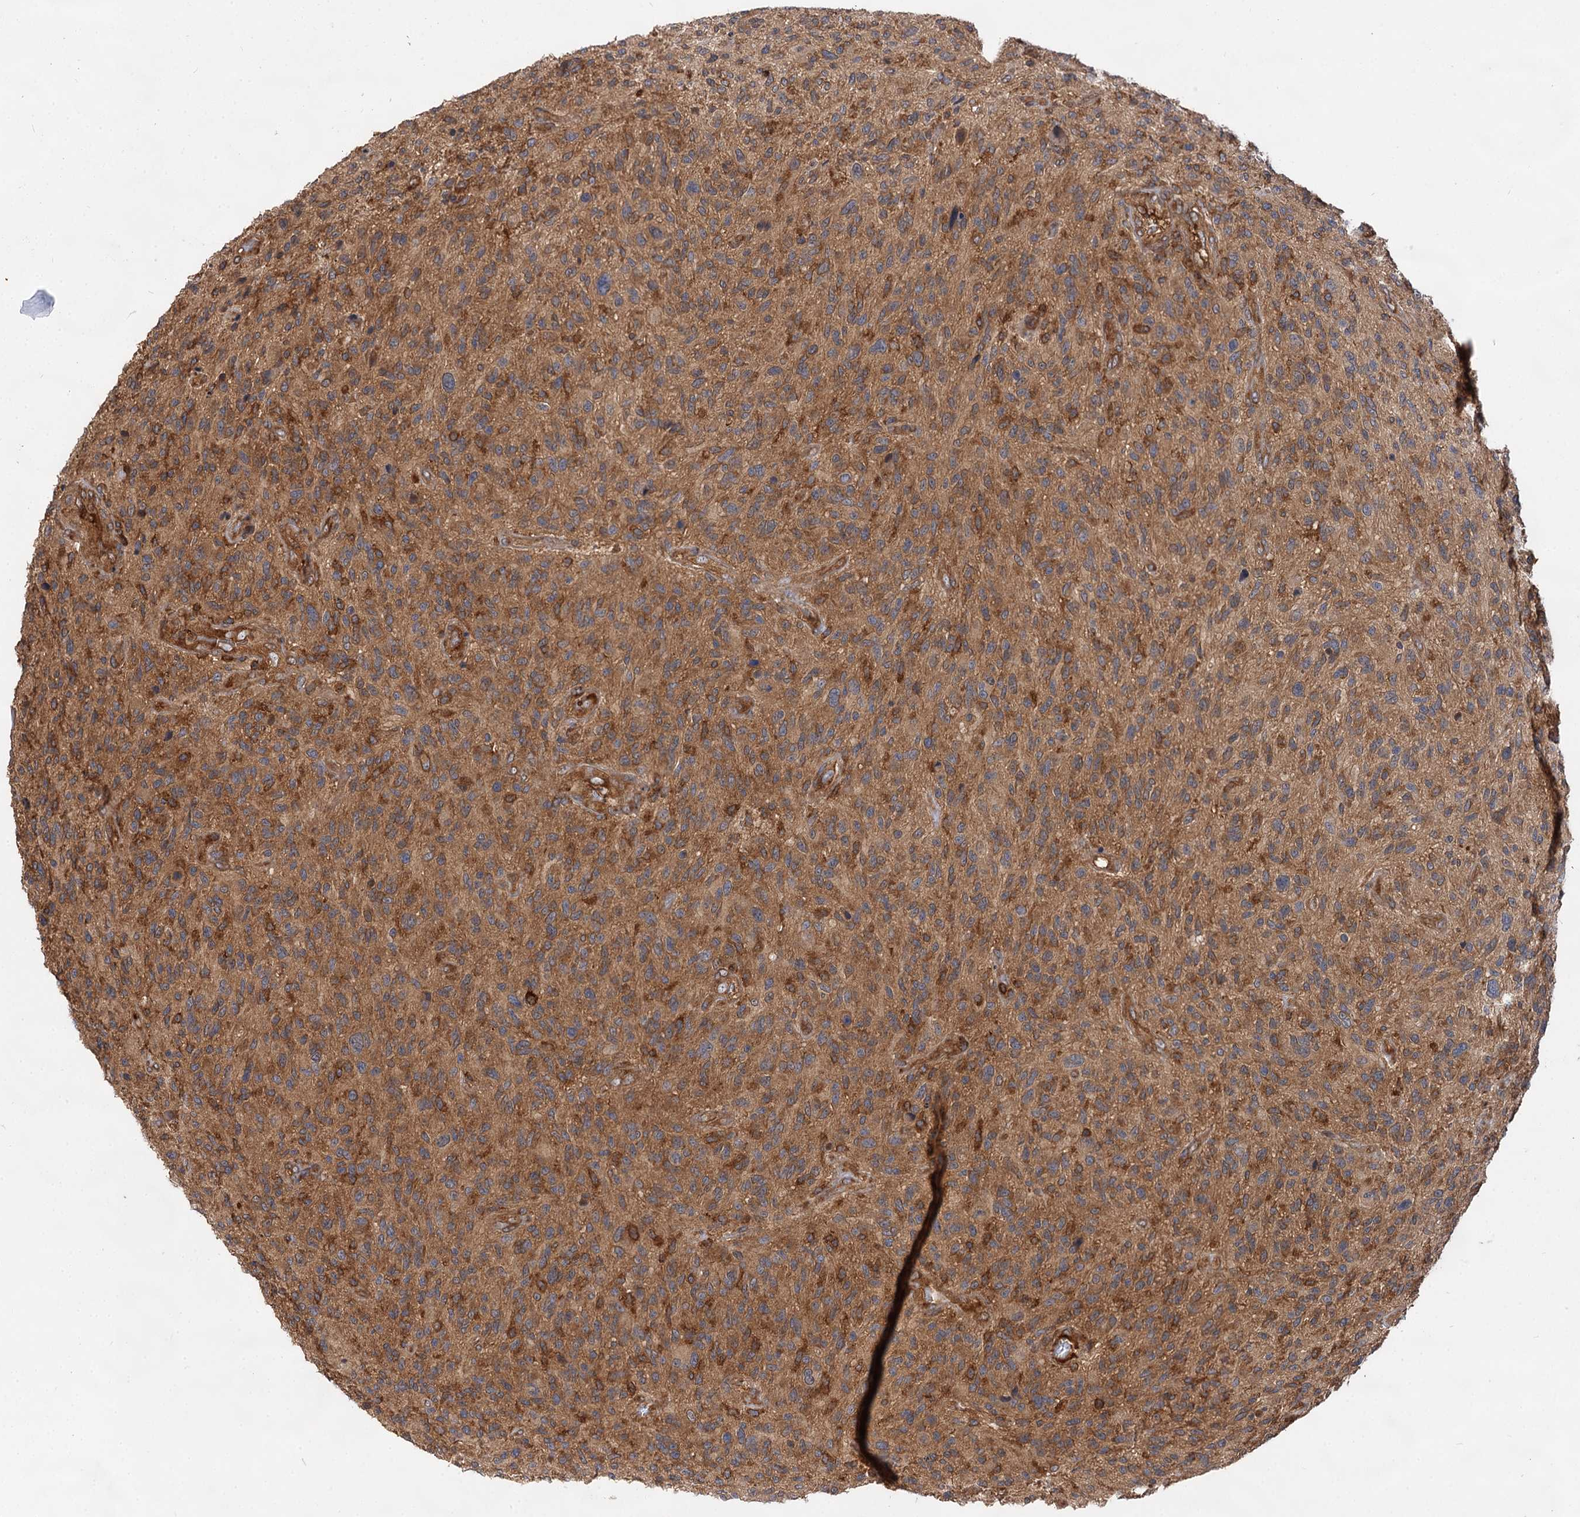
{"staining": {"intensity": "moderate", "quantity": "25%-75%", "location": "cytoplasmic/membranous"}, "tissue": "glioma", "cell_type": "Tumor cells", "image_type": "cancer", "snomed": [{"axis": "morphology", "description": "Glioma, malignant, High grade"}, {"axis": "topography", "description": "Brain"}], "caption": "Human malignant glioma (high-grade) stained with a protein marker displays moderate staining in tumor cells.", "gene": "PACS1", "patient": {"sex": "male", "age": 47}}